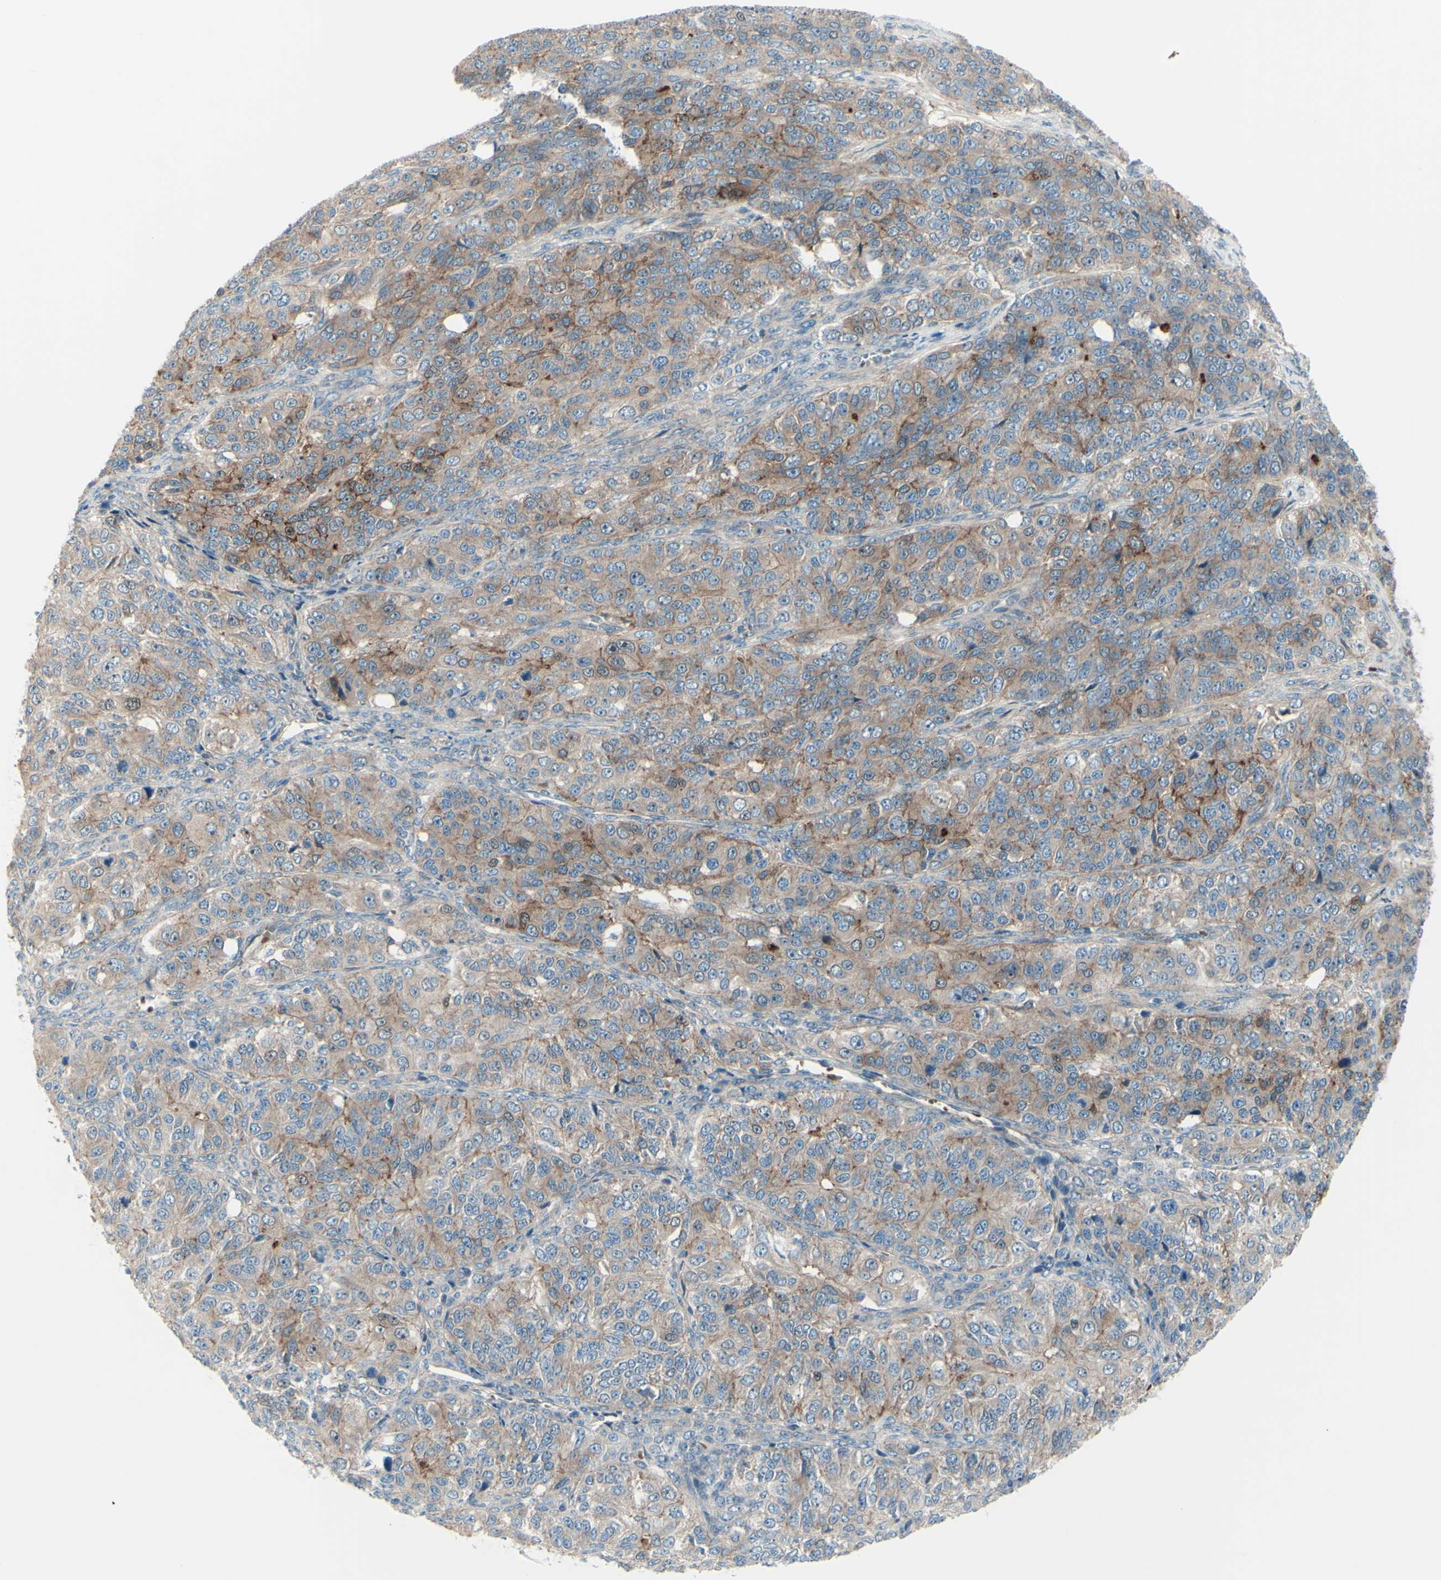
{"staining": {"intensity": "moderate", "quantity": ">75%", "location": "cytoplasmic/membranous"}, "tissue": "ovarian cancer", "cell_type": "Tumor cells", "image_type": "cancer", "snomed": [{"axis": "morphology", "description": "Carcinoma, endometroid"}, {"axis": "topography", "description": "Ovary"}], "caption": "Moderate cytoplasmic/membranous protein staining is identified in about >75% of tumor cells in ovarian cancer (endometroid carcinoma). (Stains: DAB (3,3'-diaminobenzidine) in brown, nuclei in blue, Microscopy: brightfield microscopy at high magnification).", "gene": "PCDHGA2", "patient": {"sex": "female", "age": 51}}